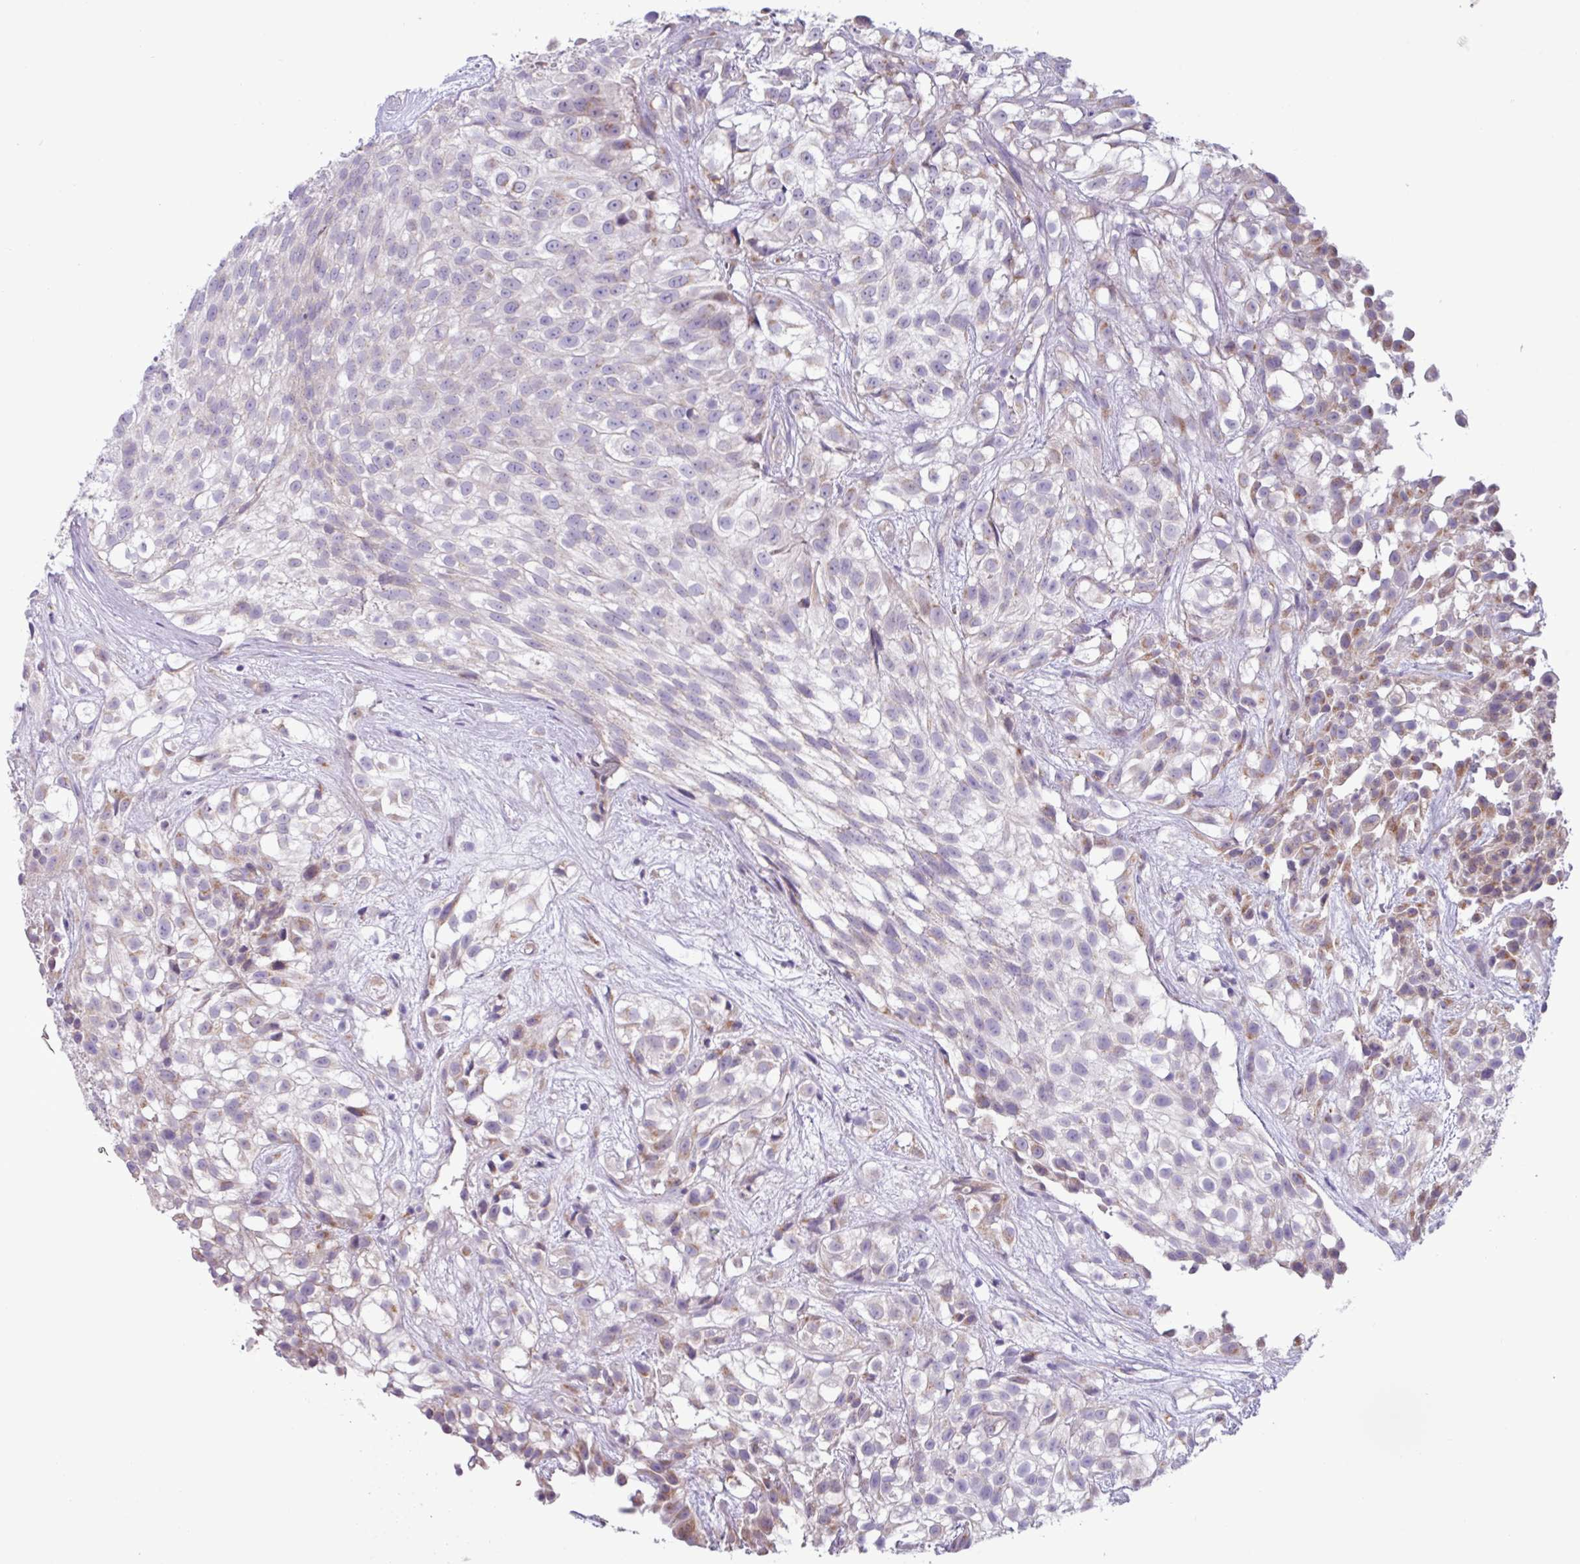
{"staining": {"intensity": "weak", "quantity": "<25%", "location": "cytoplasmic/membranous"}, "tissue": "urothelial cancer", "cell_type": "Tumor cells", "image_type": "cancer", "snomed": [{"axis": "morphology", "description": "Urothelial carcinoma, High grade"}, {"axis": "topography", "description": "Urinary bladder"}], "caption": "DAB immunohistochemical staining of urothelial carcinoma (high-grade) exhibits no significant positivity in tumor cells.", "gene": "STIMATE", "patient": {"sex": "male", "age": 56}}